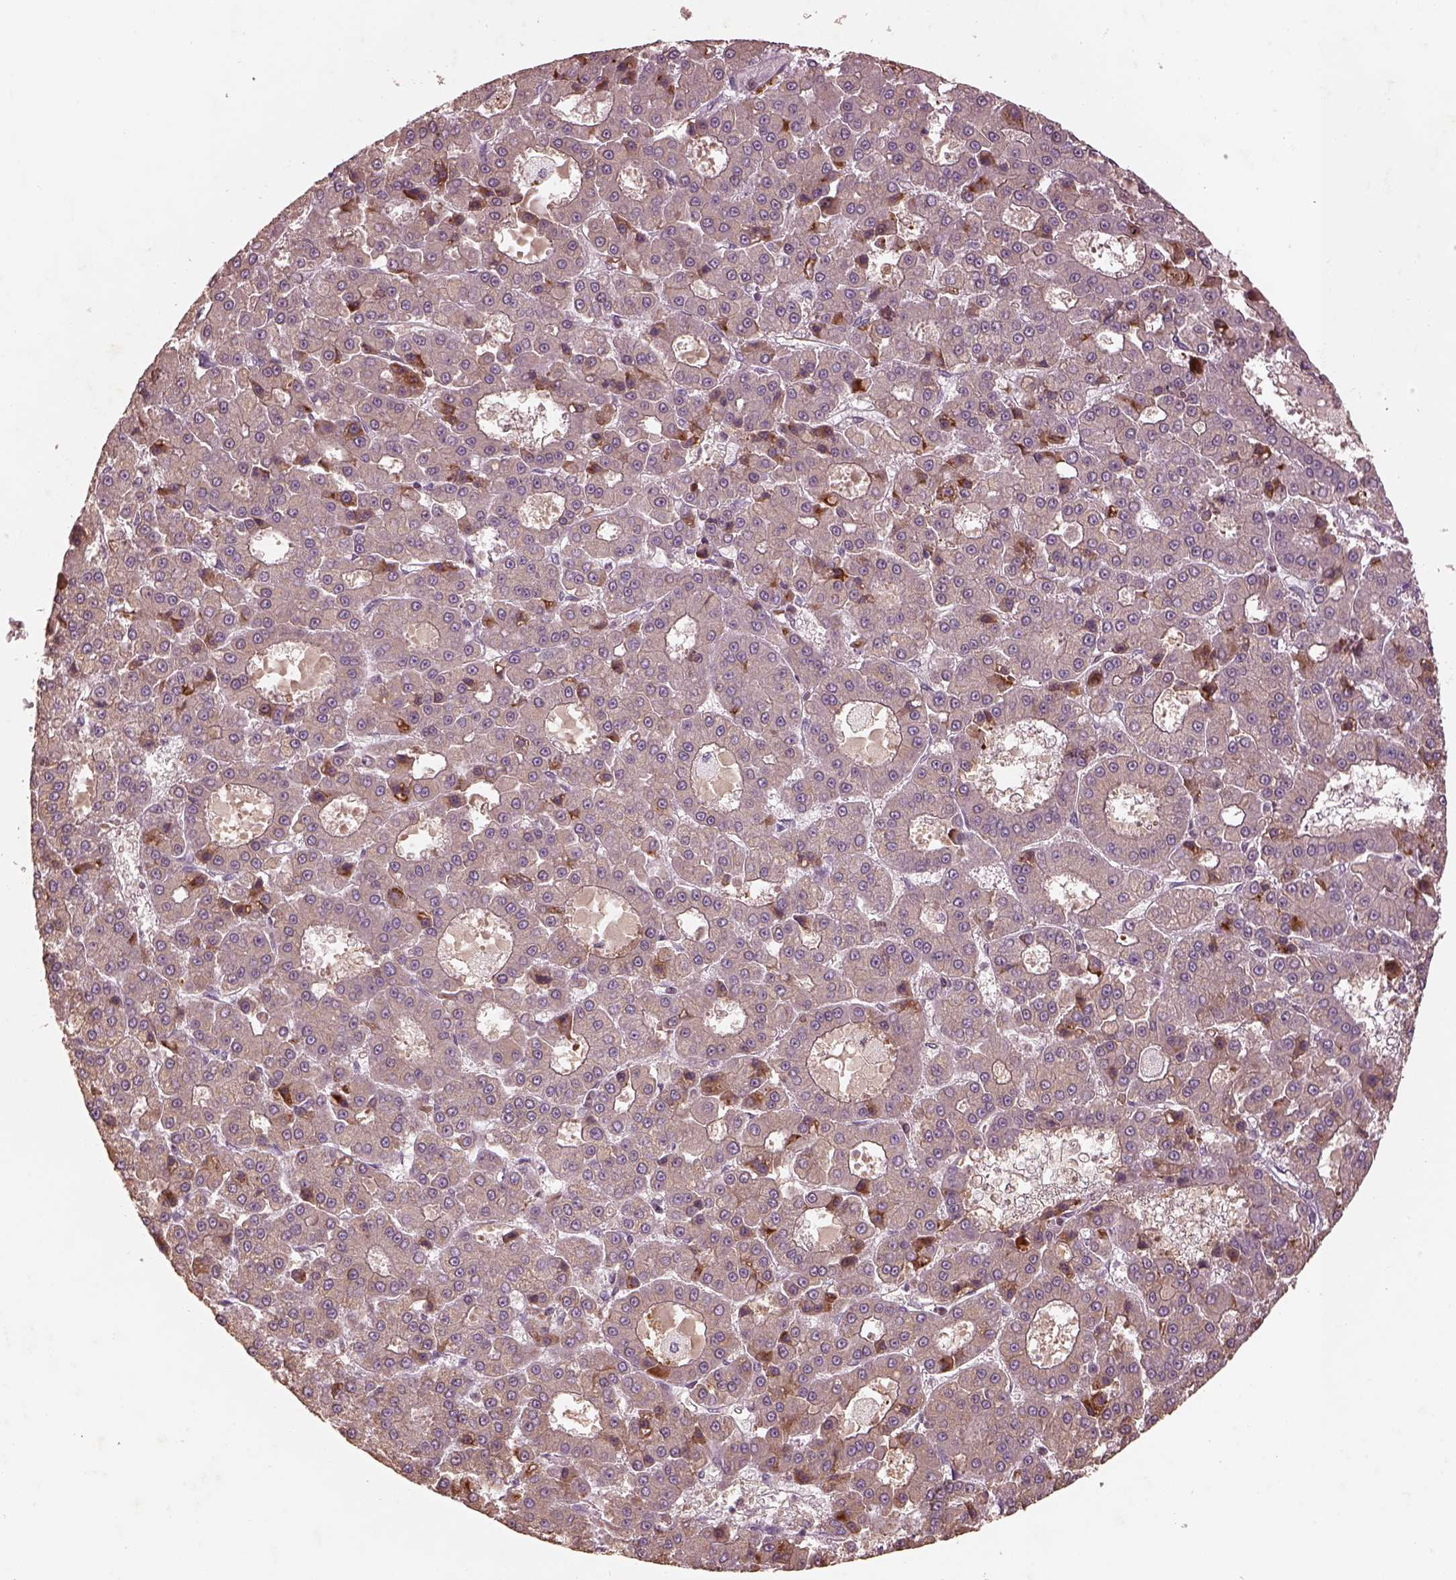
{"staining": {"intensity": "weak", "quantity": ">75%", "location": "cytoplasmic/membranous"}, "tissue": "liver cancer", "cell_type": "Tumor cells", "image_type": "cancer", "snomed": [{"axis": "morphology", "description": "Carcinoma, Hepatocellular, NOS"}, {"axis": "topography", "description": "Liver"}], "caption": "Human hepatocellular carcinoma (liver) stained for a protein (brown) displays weak cytoplasmic/membranous positive staining in about >75% of tumor cells.", "gene": "TLX3", "patient": {"sex": "male", "age": 70}}